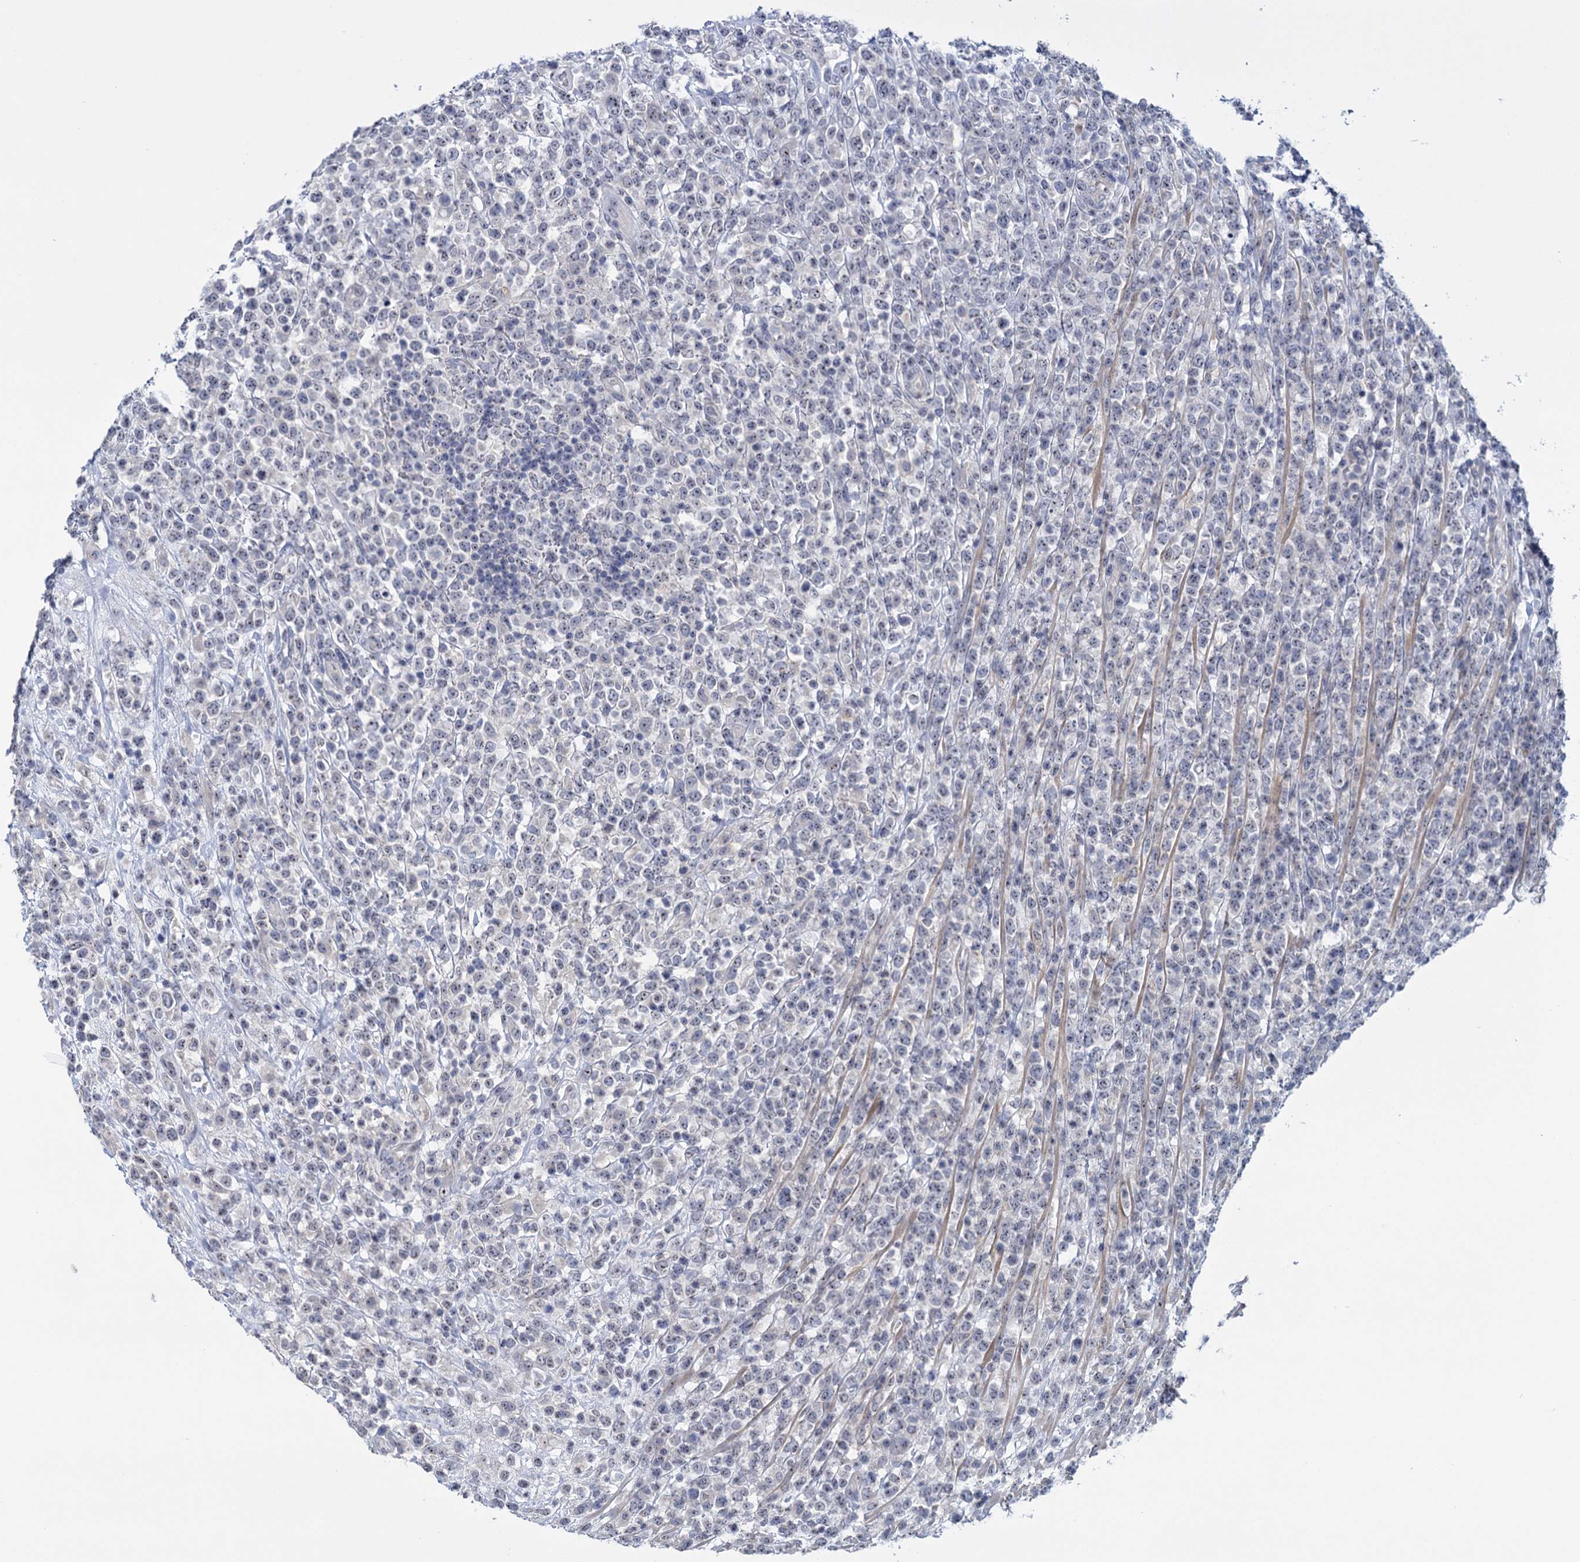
{"staining": {"intensity": "negative", "quantity": "none", "location": "none"}, "tissue": "lymphoma", "cell_type": "Tumor cells", "image_type": "cancer", "snomed": [{"axis": "morphology", "description": "Malignant lymphoma, non-Hodgkin's type, High grade"}, {"axis": "topography", "description": "Colon"}], "caption": "An image of lymphoma stained for a protein shows no brown staining in tumor cells.", "gene": "SFN", "patient": {"sex": "female", "age": 53}}